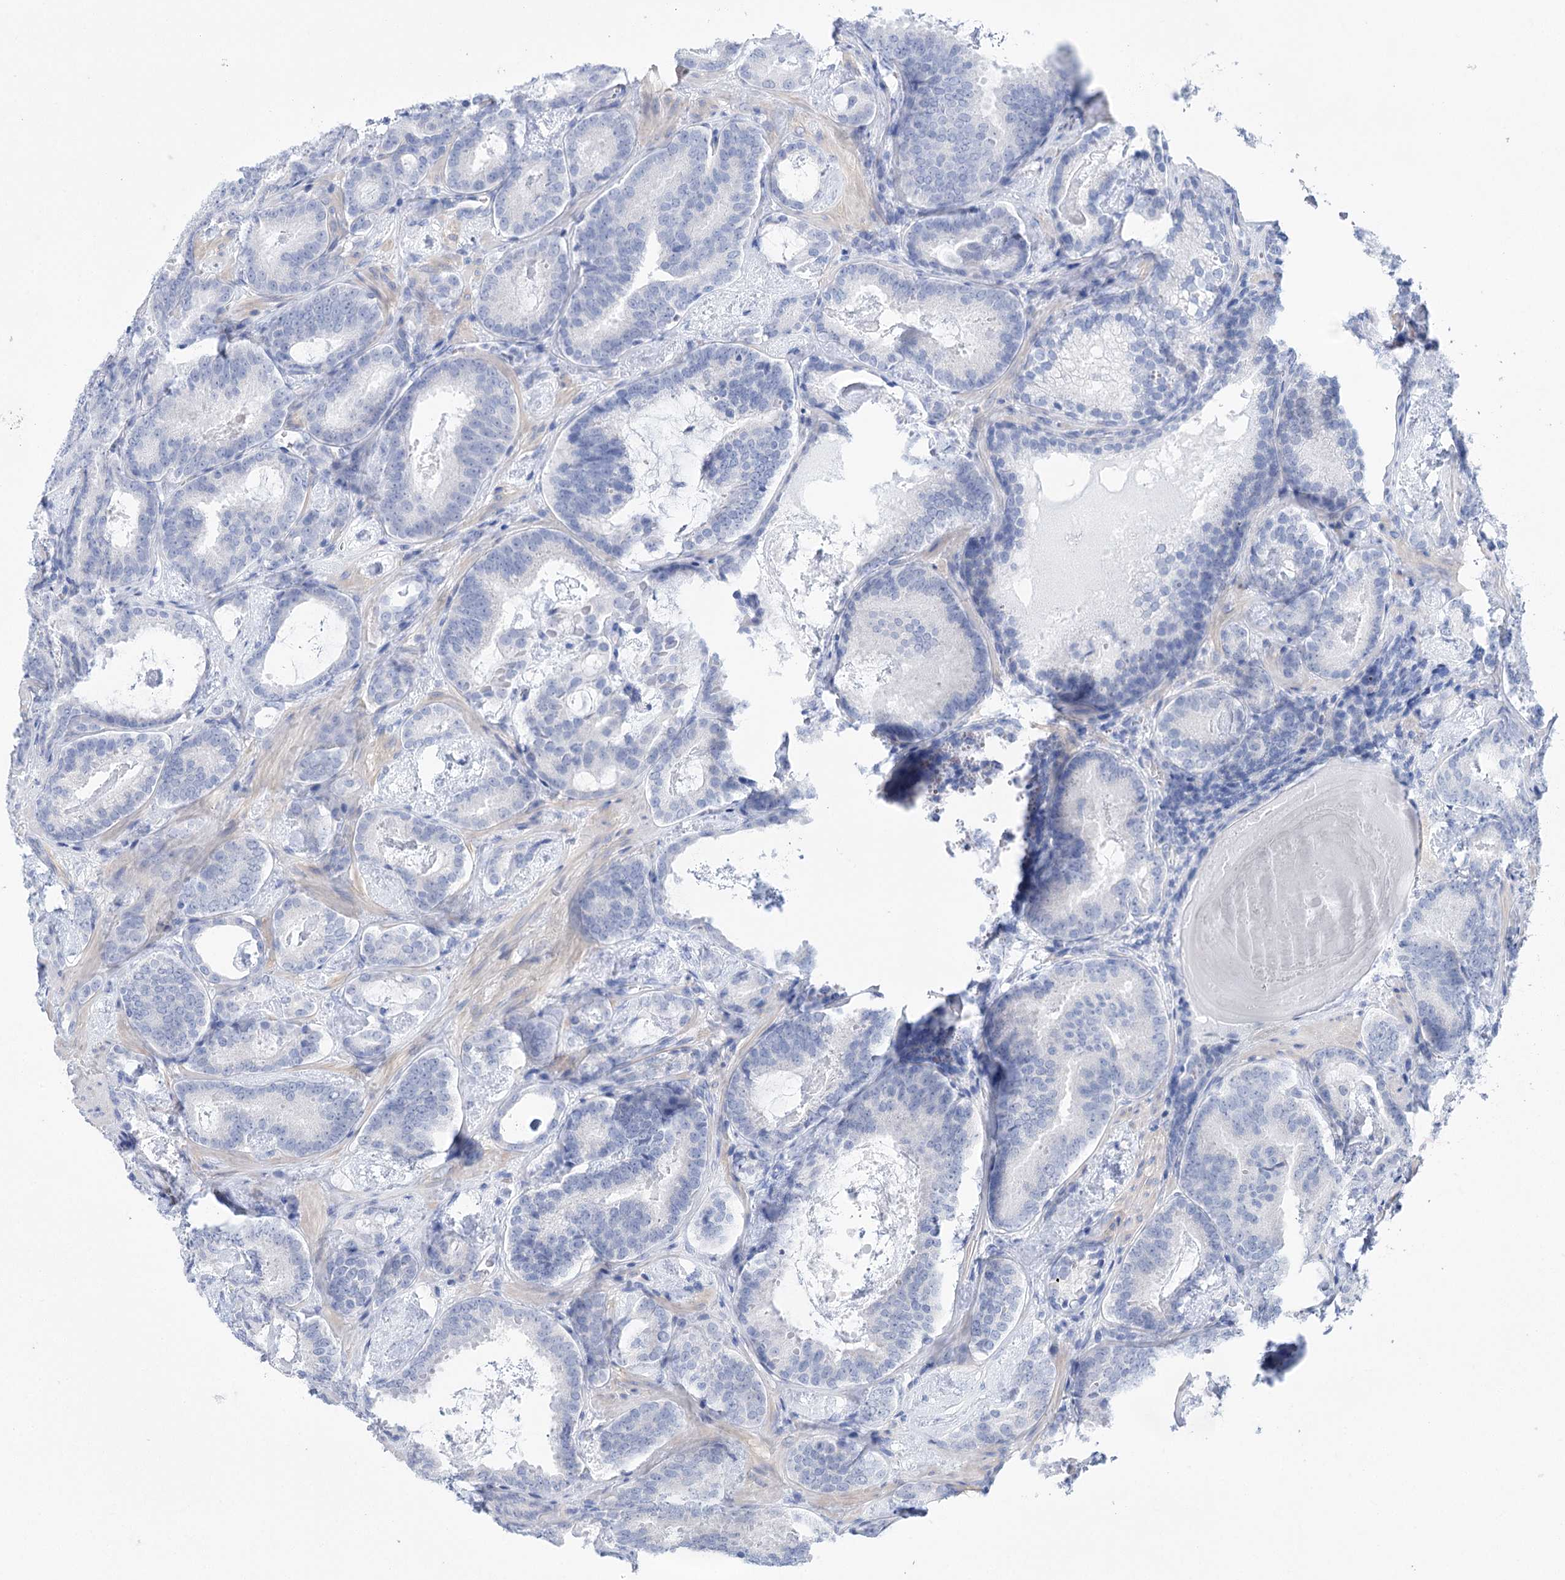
{"staining": {"intensity": "negative", "quantity": "none", "location": "none"}, "tissue": "prostate cancer", "cell_type": "Tumor cells", "image_type": "cancer", "snomed": [{"axis": "morphology", "description": "Adenocarcinoma, Low grade"}, {"axis": "topography", "description": "Prostate"}], "caption": "This is an immunohistochemistry micrograph of human adenocarcinoma (low-grade) (prostate). There is no expression in tumor cells.", "gene": "LALBA", "patient": {"sex": "male", "age": 60}}